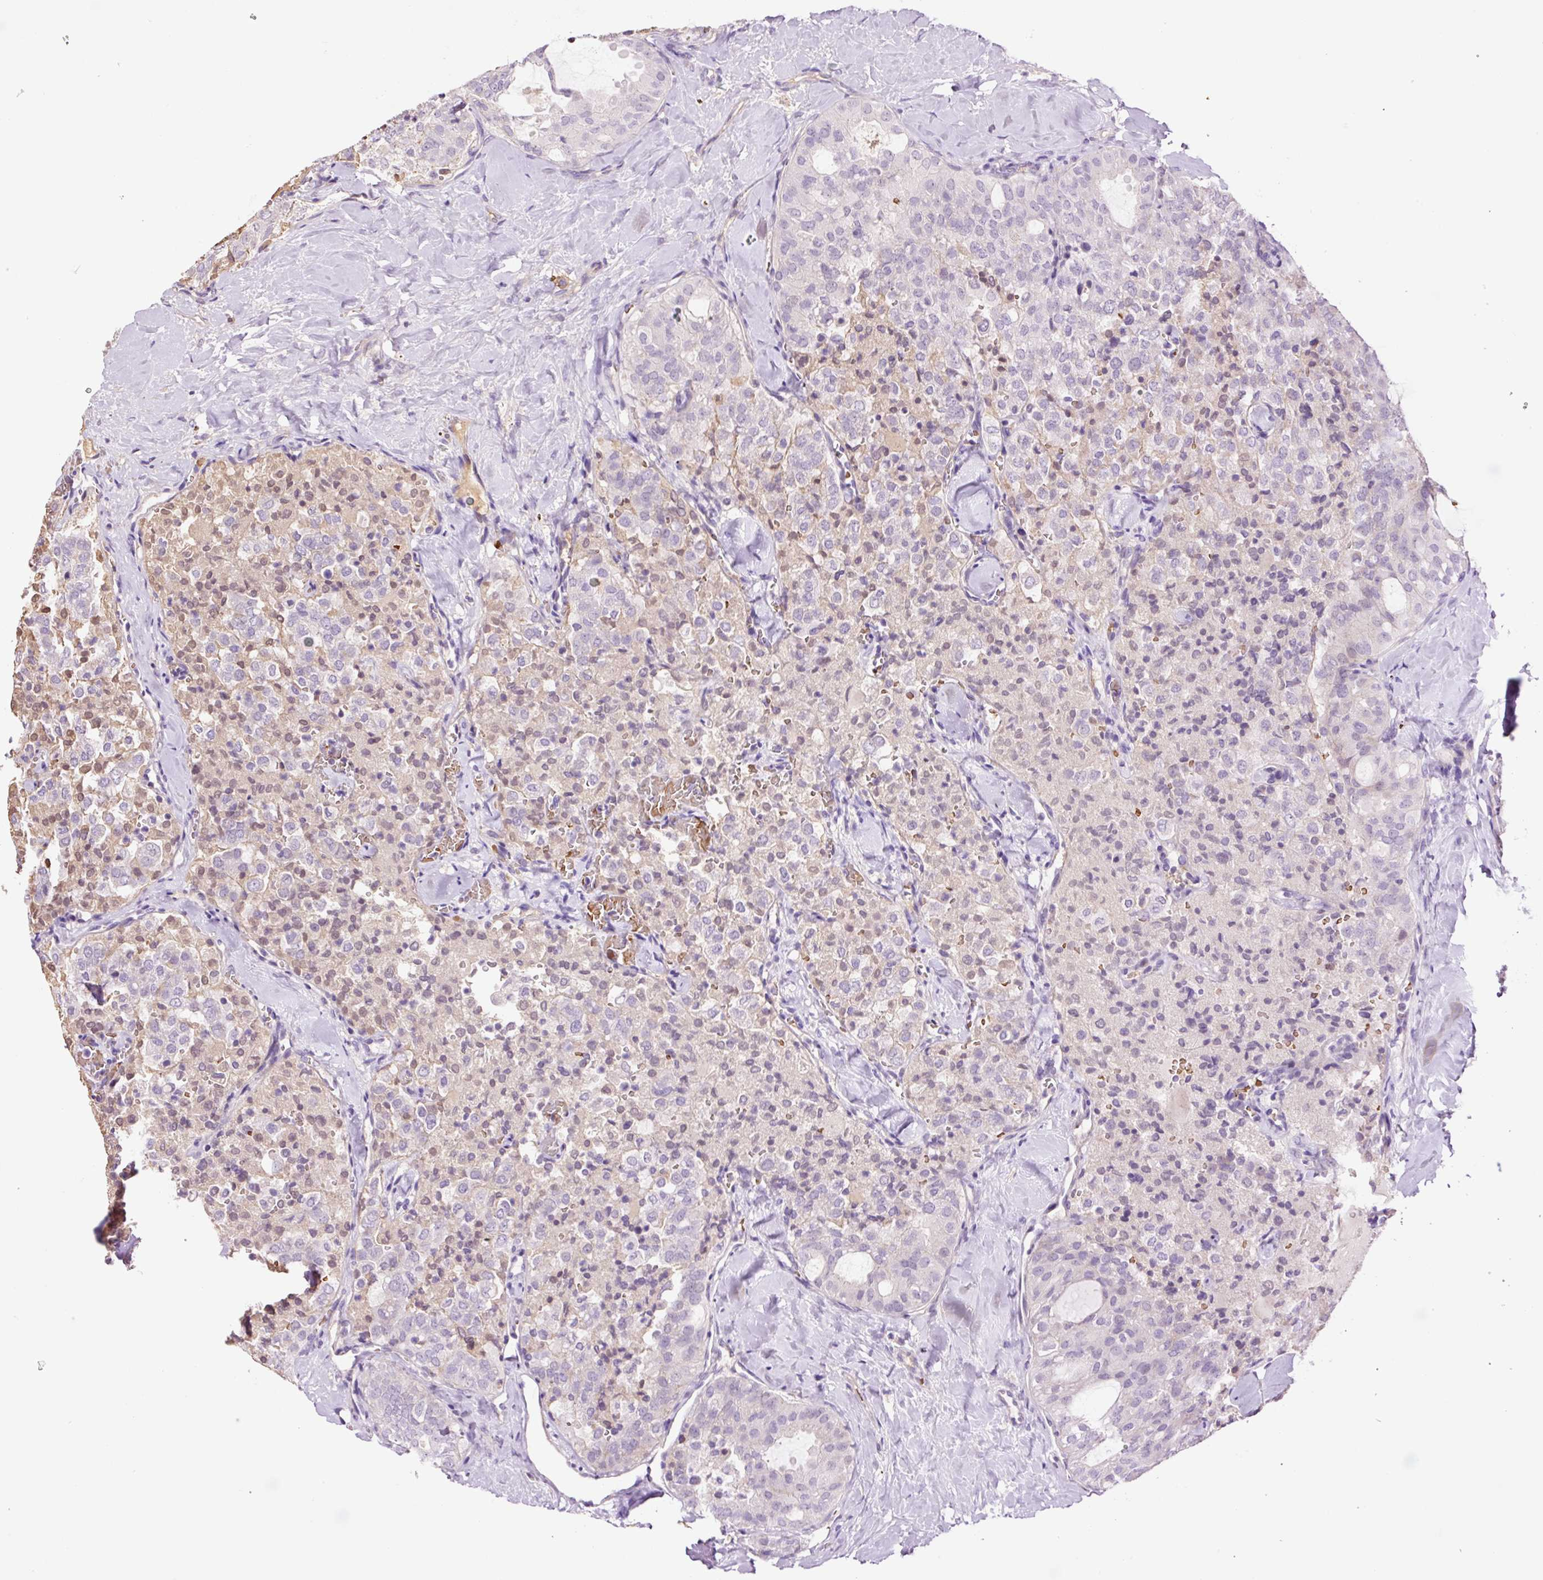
{"staining": {"intensity": "negative", "quantity": "none", "location": "none"}, "tissue": "thyroid cancer", "cell_type": "Tumor cells", "image_type": "cancer", "snomed": [{"axis": "morphology", "description": "Follicular adenoma carcinoma, NOS"}, {"axis": "topography", "description": "Thyroid gland"}], "caption": "Immunohistochemistry photomicrograph of neoplastic tissue: thyroid follicular adenoma carcinoma stained with DAB (3,3'-diaminobenzidine) displays no significant protein expression in tumor cells.", "gene": "TMEM235", "patient": {"sex": "male", "age": 75}}